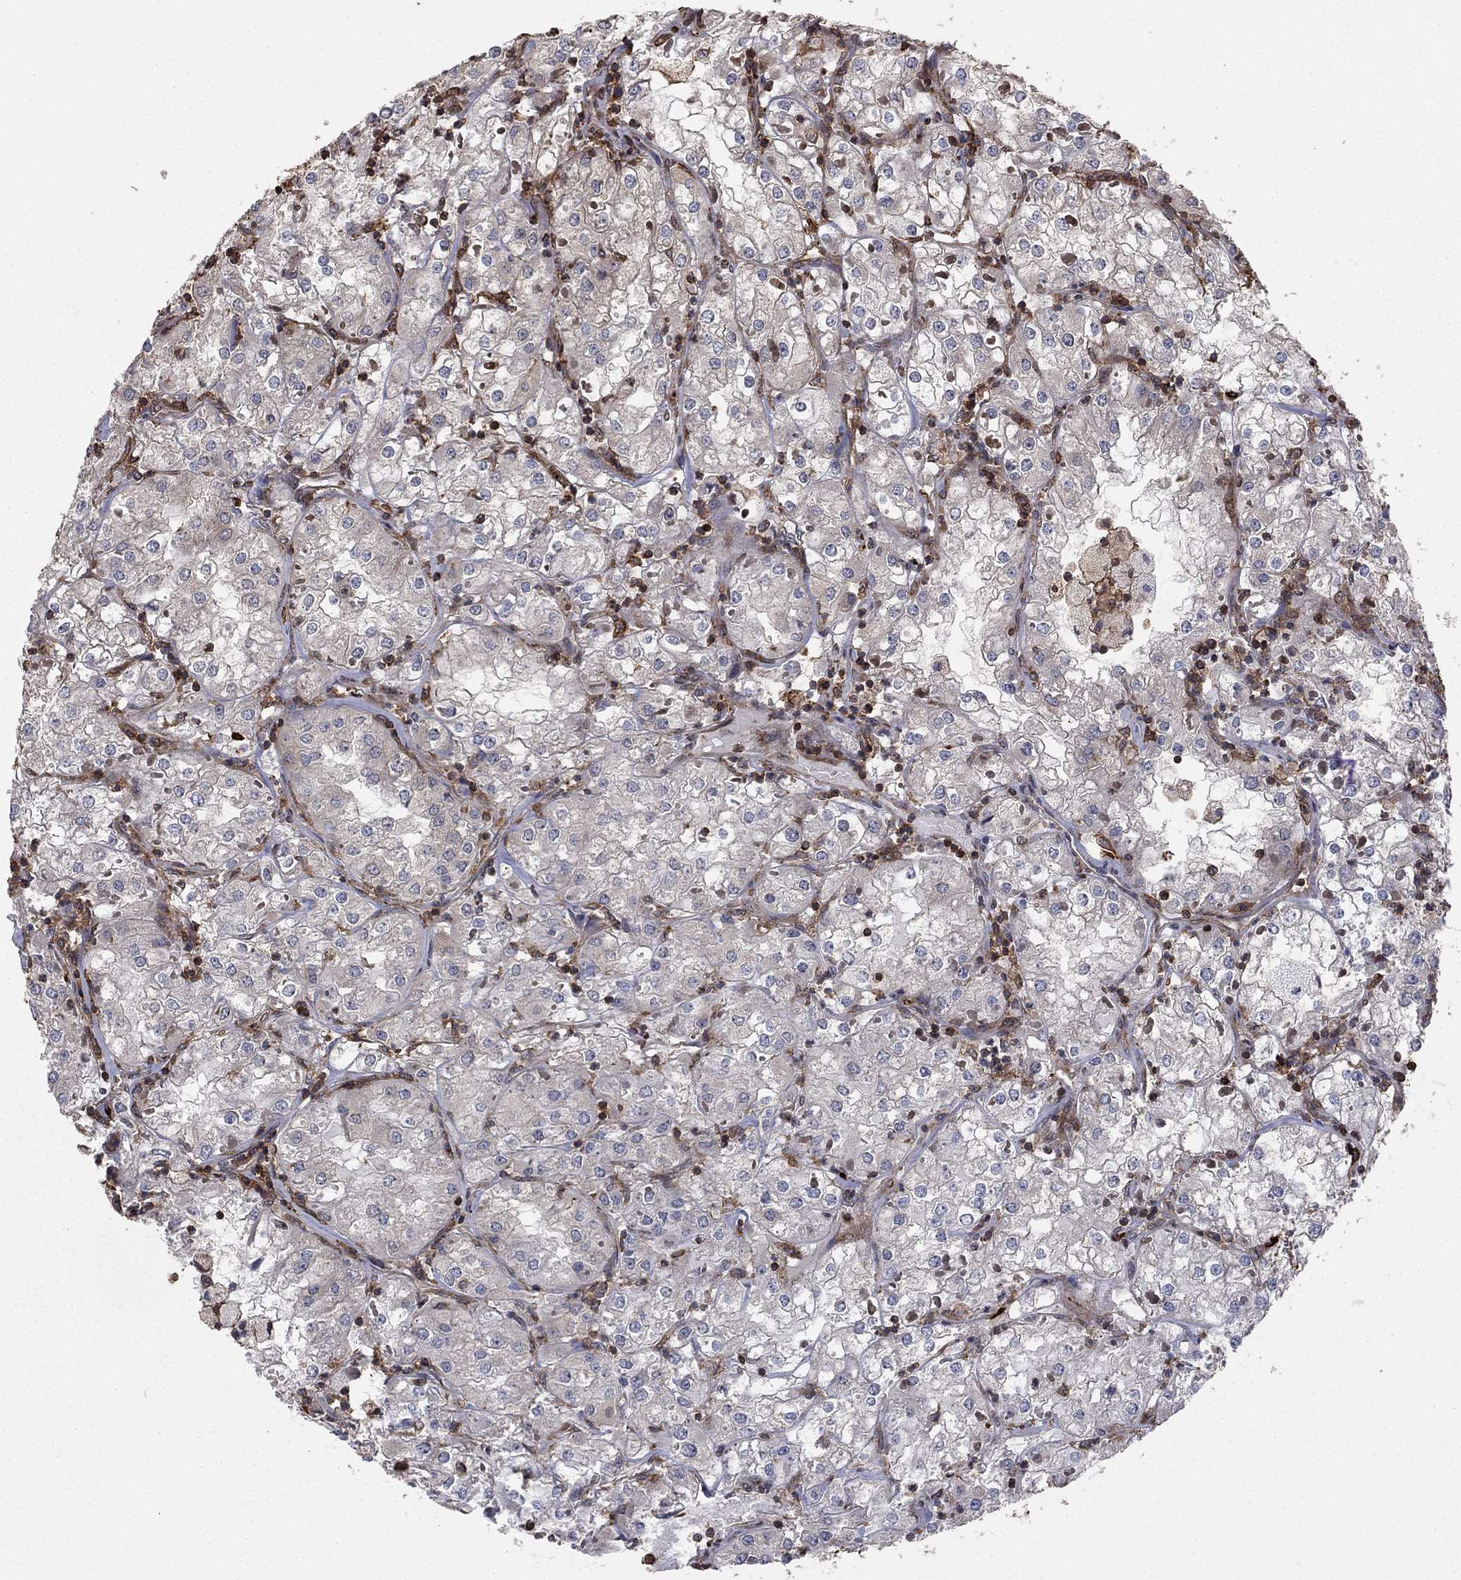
{"staining": {"intensity": "weak", "quantity": "25%-75%", "location": "cytoplasmic/membranous"}, "tissue": "renal cancer", "cell_type": "Tumor cells", "image_type": "cancer", "snomed": [{"axis": "morphology", "description": "Adenocarcinoma, NOS"}, {"axis": "topography", "description": "Kidney"}], "caption": "Immunohistochemical staining of human adenocarcinoma (renal) demonstrates low levels of weak cytoplasmic/membranous protein positivity in approximately 25%-75% of tumor cells.", "gene": "HABP4", "patient": {"sex": "male", "age": 77}}